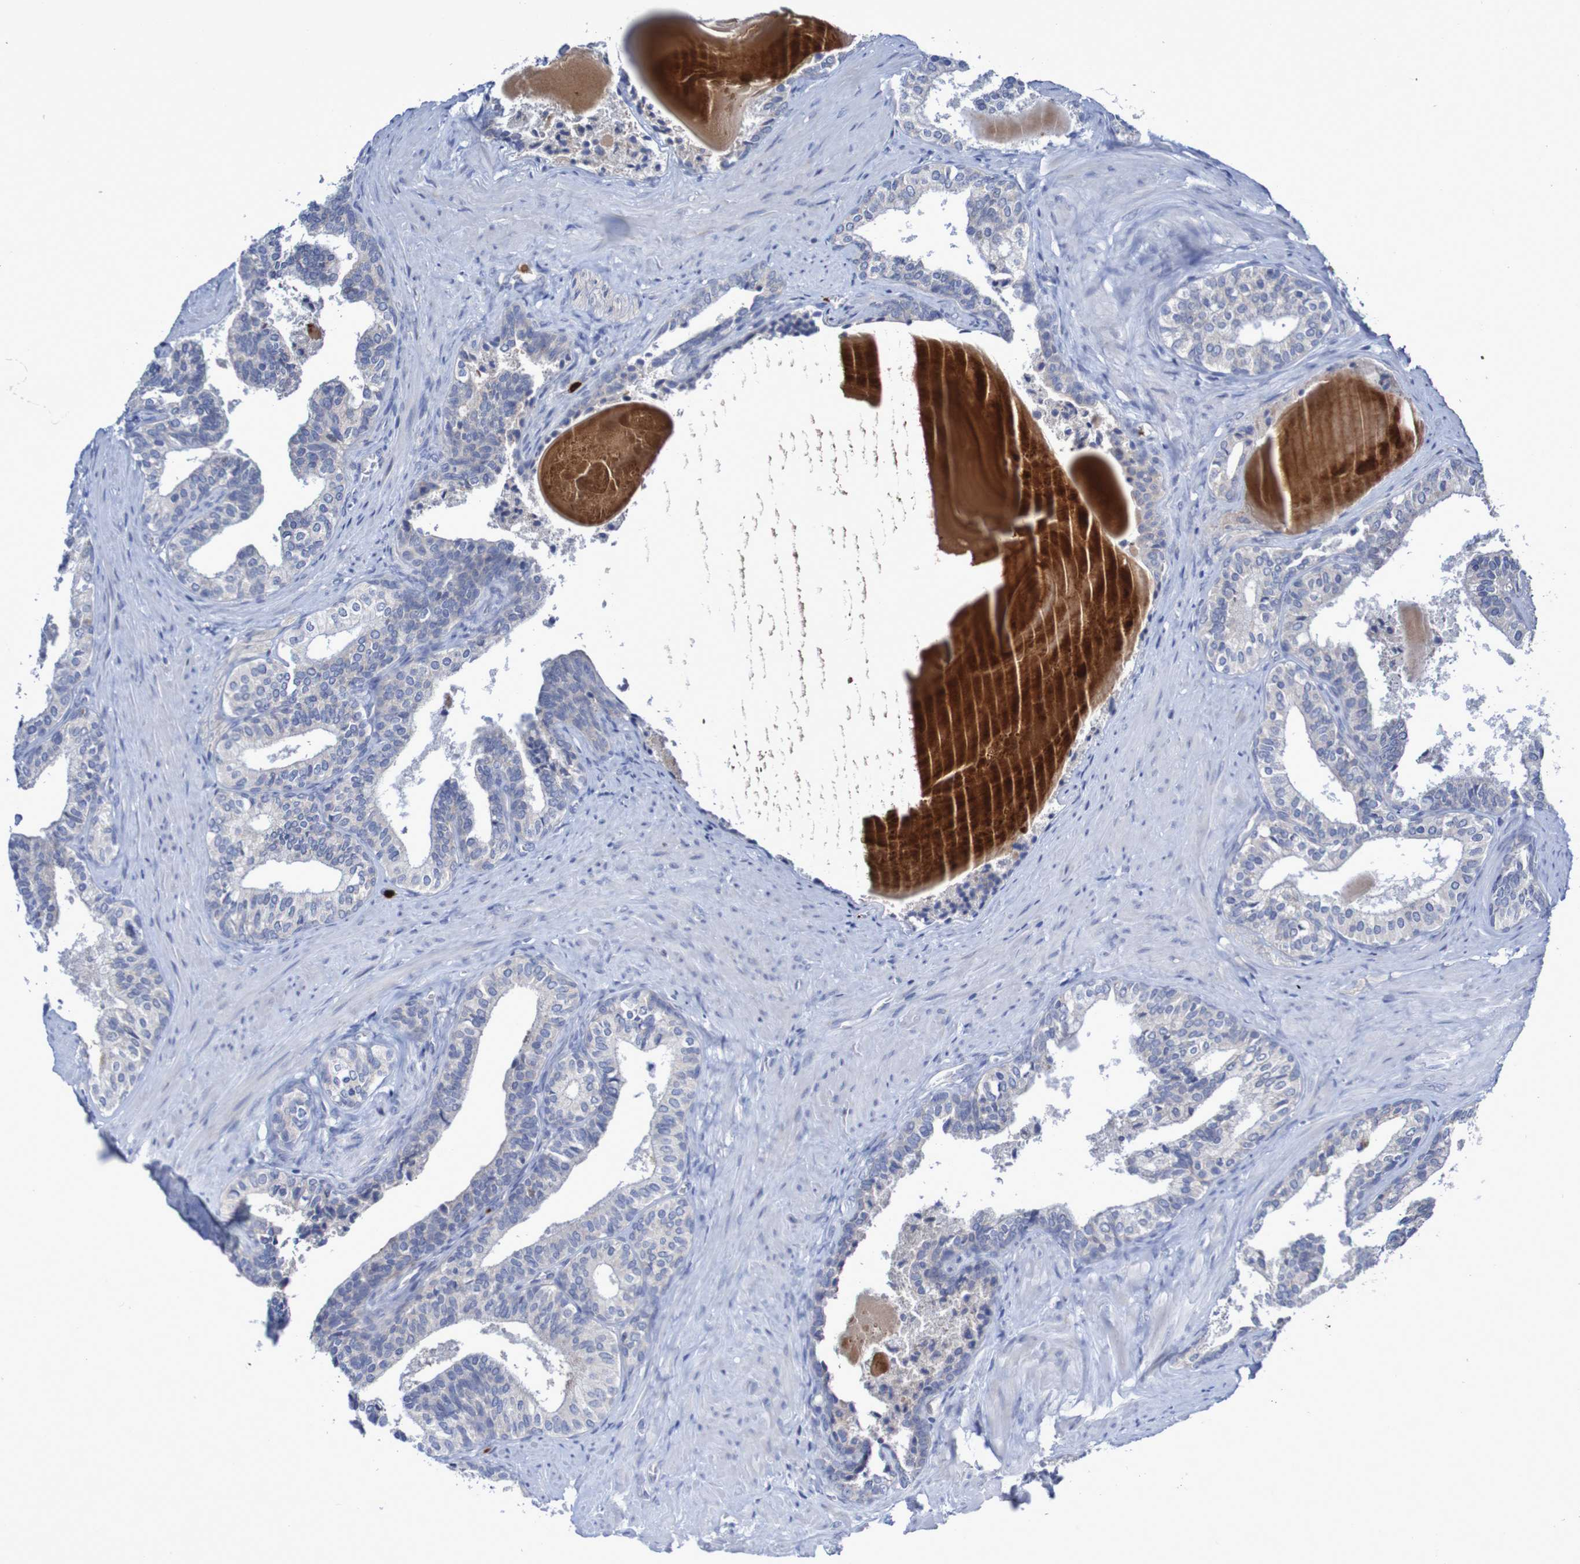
{"staining": {"intensity": "negative", "quantity": "none", "location": "none"}, "tissue": "prostate cancer", "cell_type": "Tumor cells", "image_type": "cancer", "snomed": [{"axis": "morphology", "description": "Adenocarcinoma, Low grade"}, {"axis": "topography", "description": "Prostate"}], "caption": "Tumor cells show no significant positivity in prostate cancer (adenocarcinoma (low-grade)). The staining was performed using DAB (3,3'-diaminobenzidine) to visualize the protein expression in brown, while the nuclei were stained in blue with hematoxylin (Magnification: 20x).", "gene": "PARP4", "patient": {"sex": "male", "age": 60}}